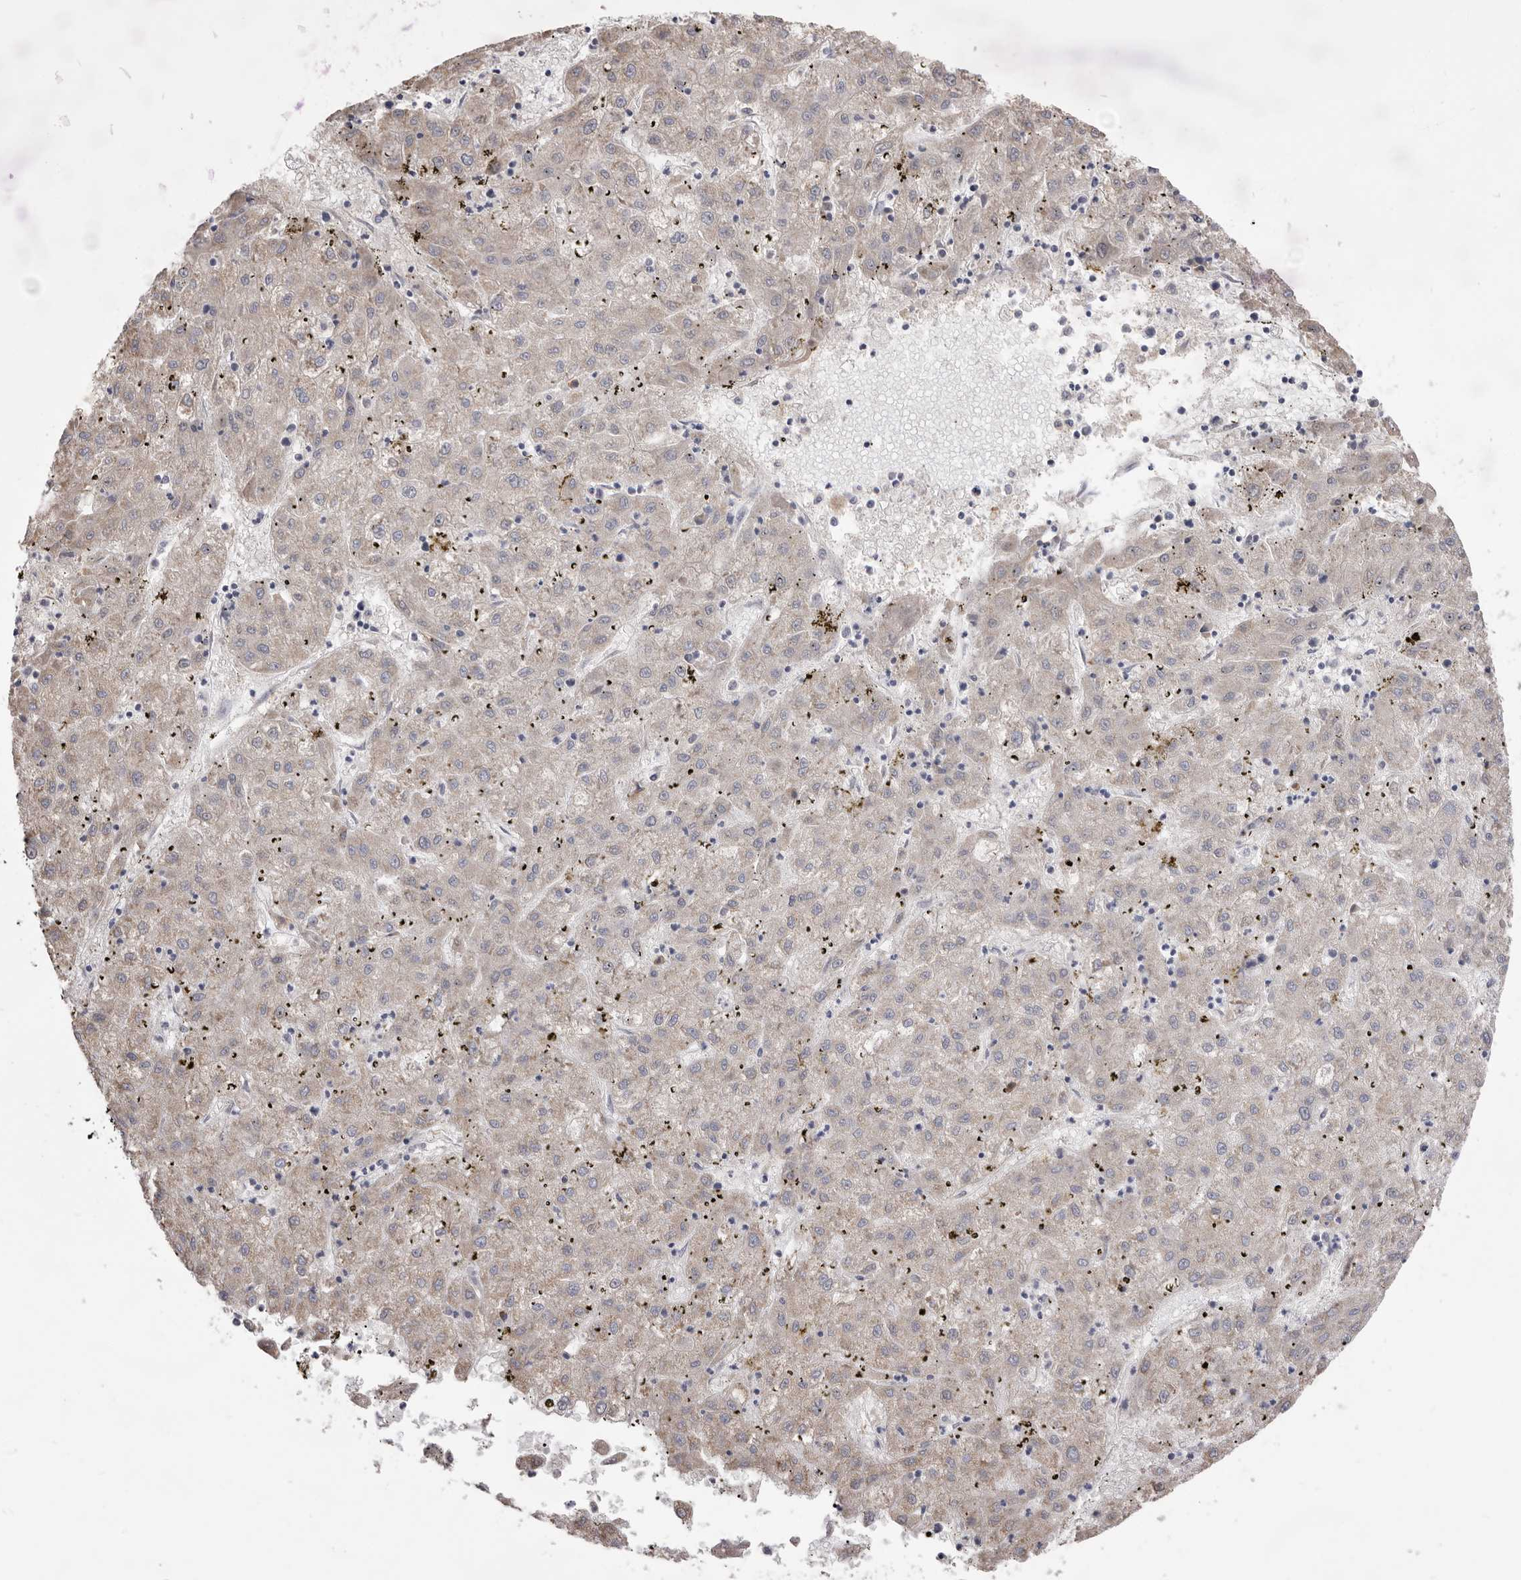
{"staining": {"intensity": "weak", "quantity": "<25%", "location": "cytoplasmic/membranous"}, "tissue": "liver cancer", "cell_type": "Tumor cells", "image_type": "cancer", "snomed": [{"axis": "morphology", "description": "Carcinoma, Hepatocellular, NOS"}, {"axis": "topography", "description": "Liver"}], "caption": "Liver cancer was stained to show a protein in brown. There is no significant staining in tumor cells.", "gene": "HCAR2", "patient": {"sex": "male", "age": 72}}